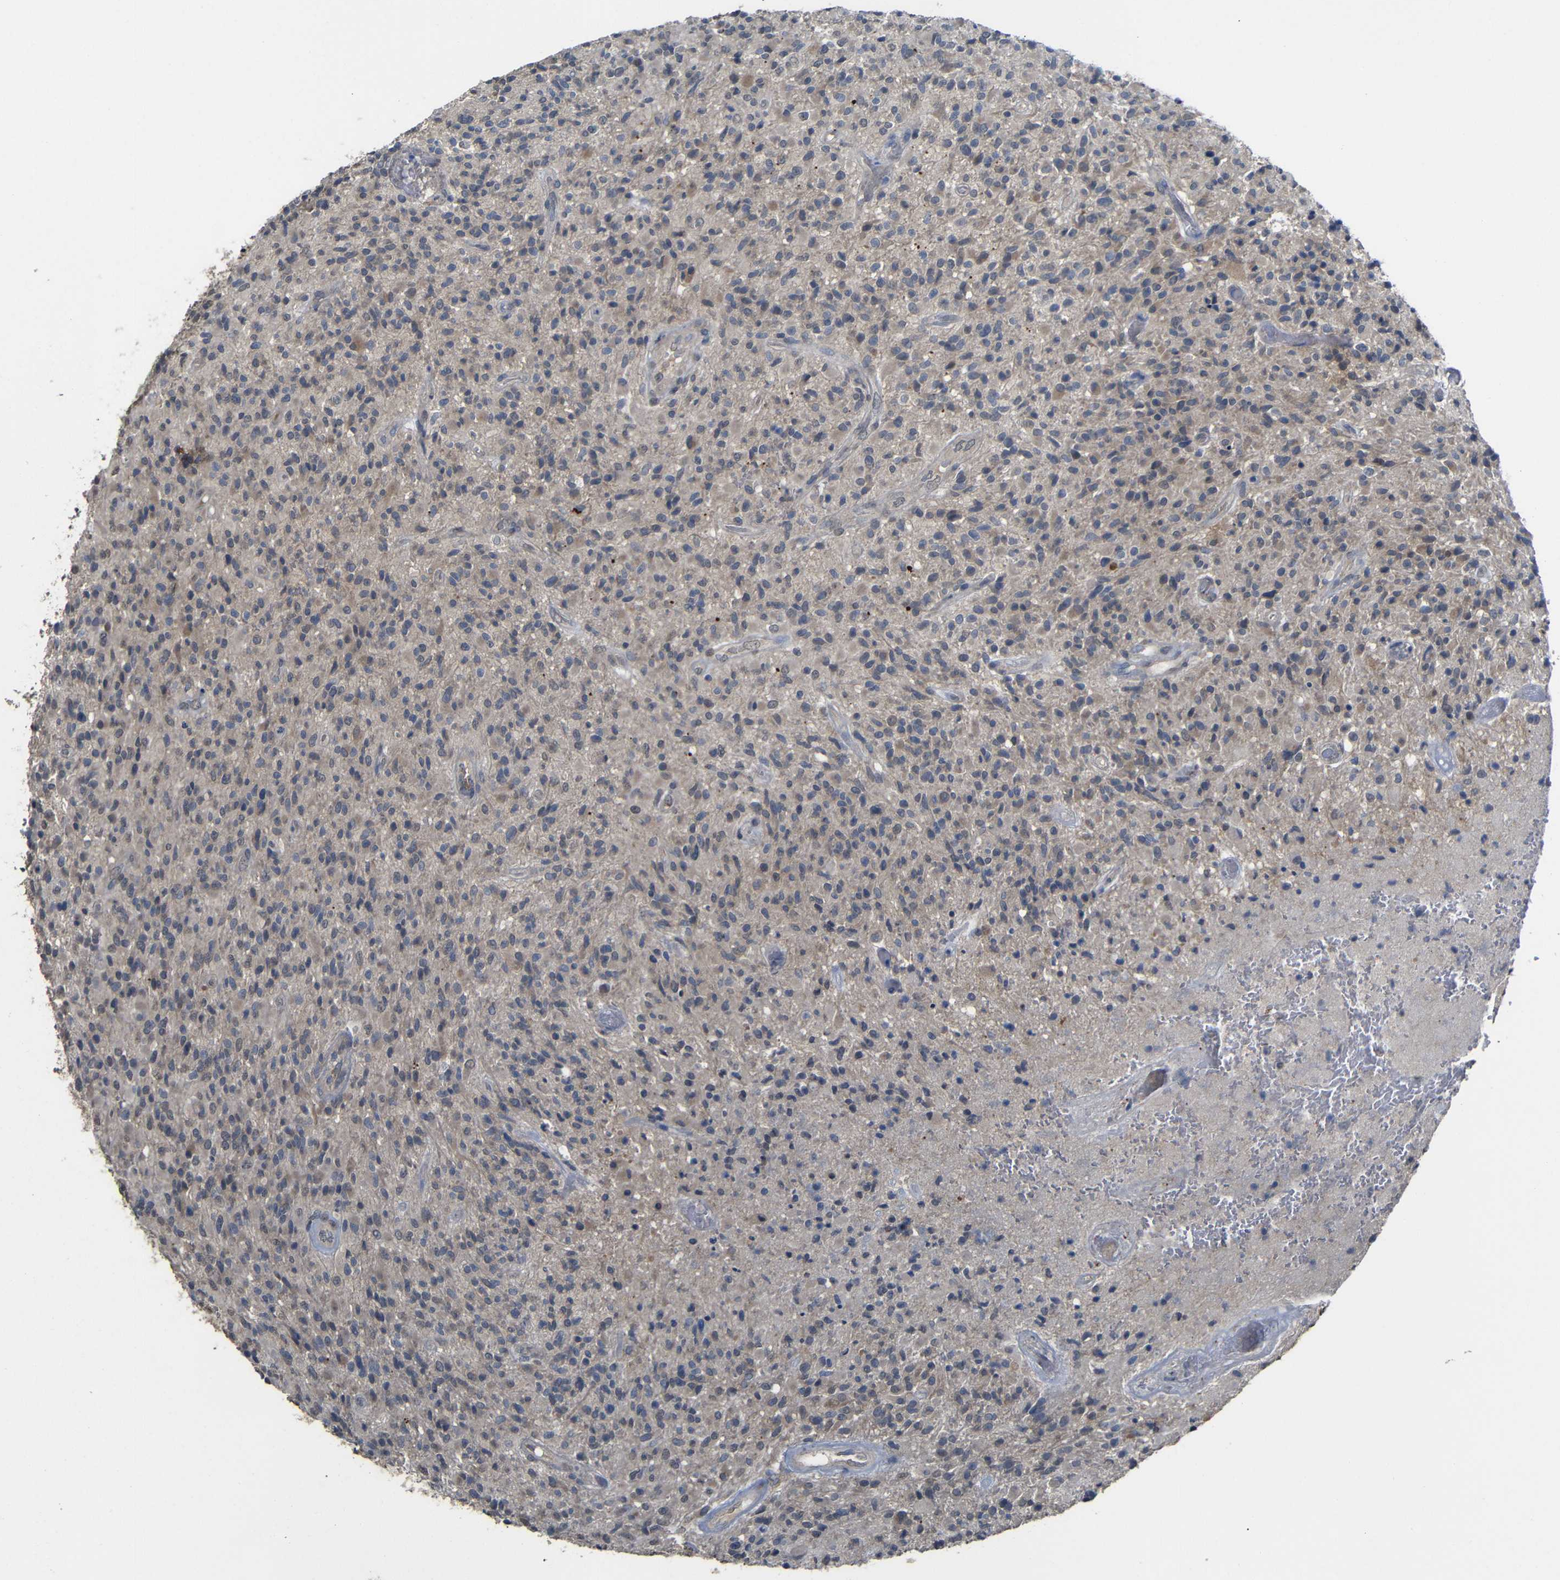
{"staining": {"intensity": "negative", "quantity": "none", "location": "none"}, "tissue": "glioma", "cell_type": "Tumor cells", "image_type": "cancer", "snomed": [{"axis": "morphology", "description": "Glioma, malignant, High grade"}, {"axis": "topography", "description": "Brain"}], "caption": "Glioma was stained to show a protein in brown. There is no significant expression in tumor cells.", "gene": "ATG12", "patient": {"sex": "male", "age": 71}}